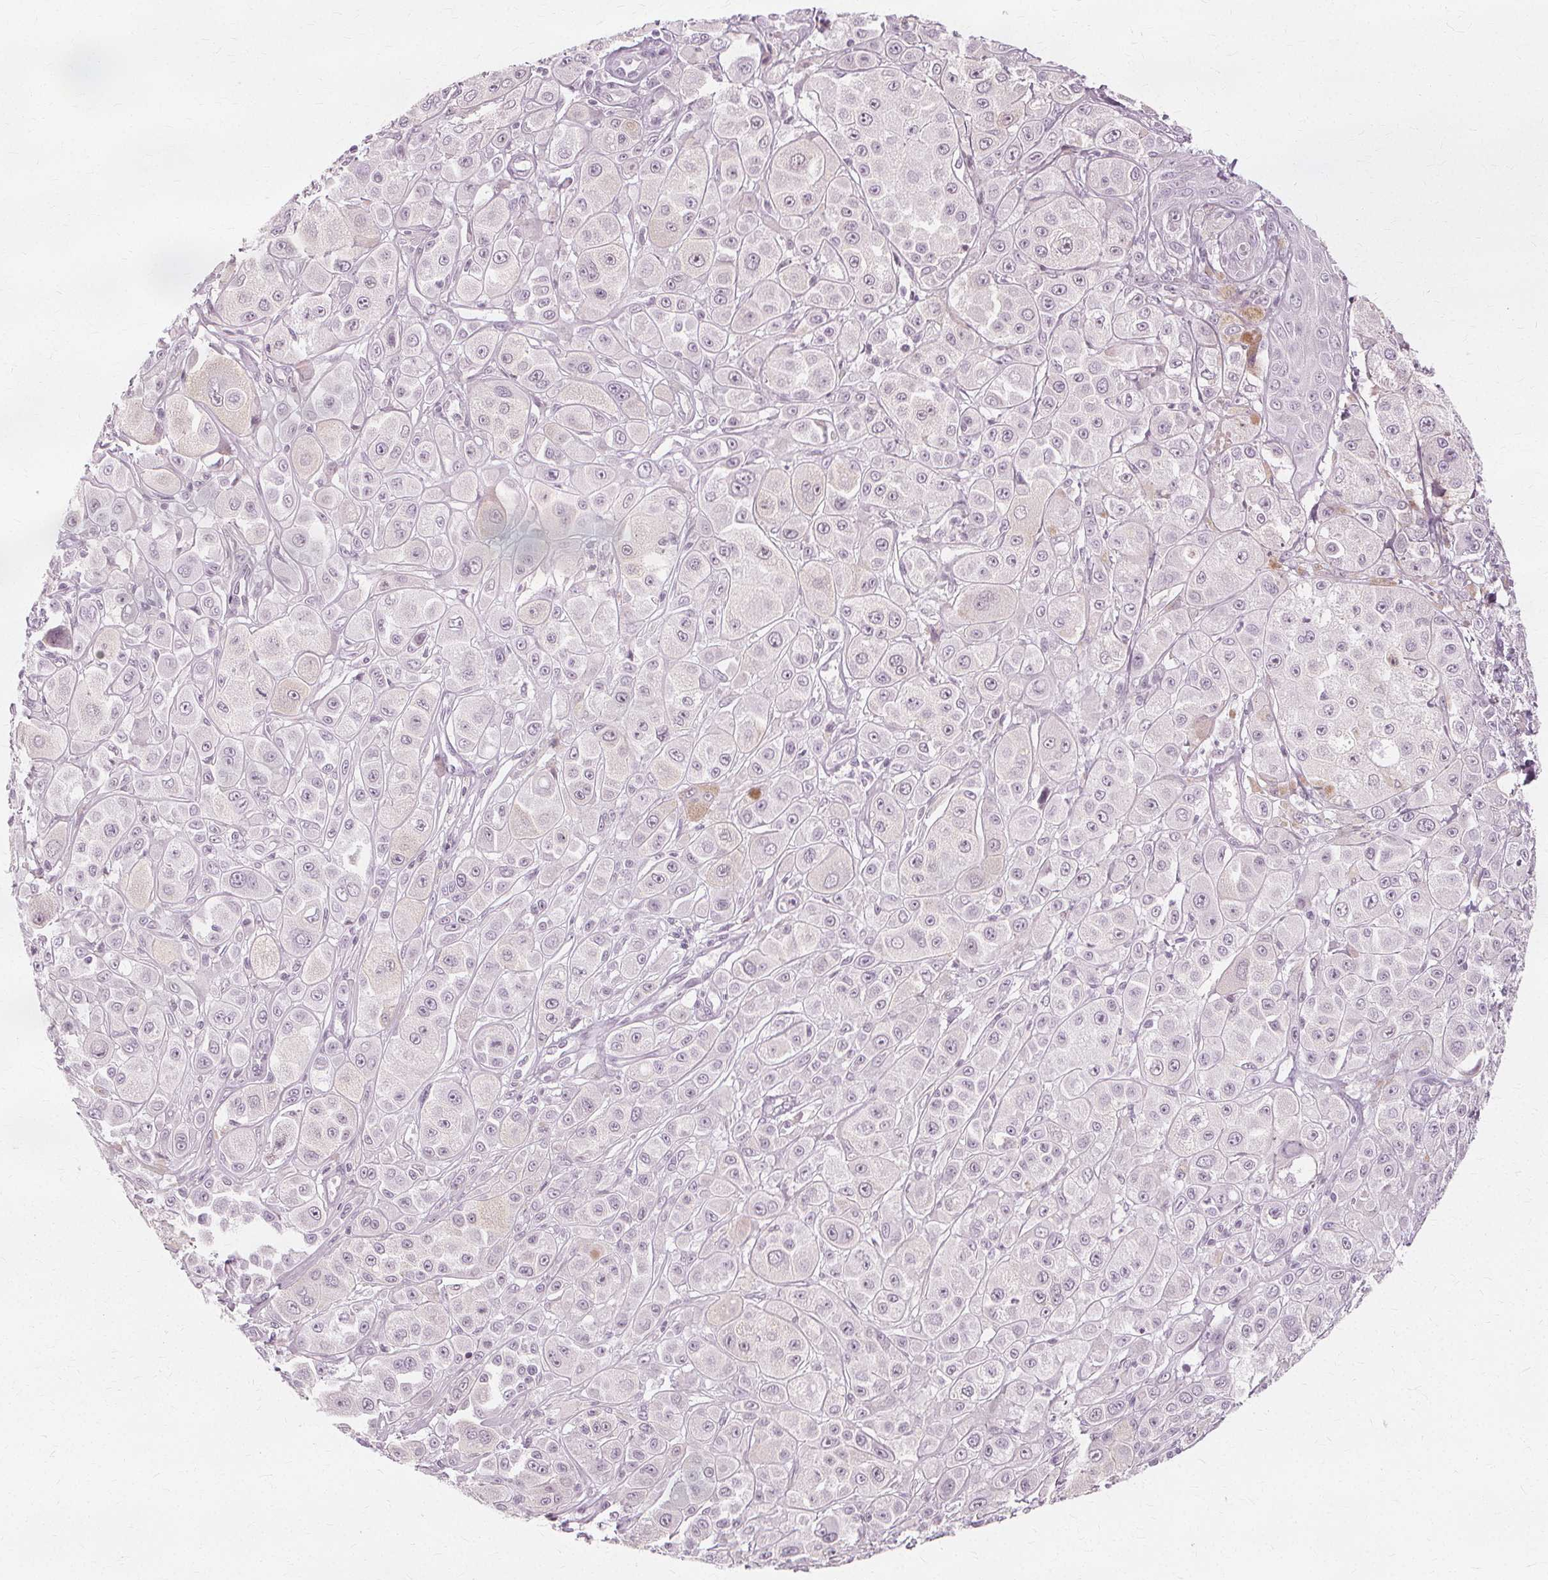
{"staining": {"intensity": "negative", "quantity": "none", "location": "none"}, "tissue": "melanoma", "cell_type": "Tumor cells", "image_type": "cancer", "snomed": [{"axis": "morphology", "description": "Malignant melanoma, NOS"}, {"axis": "topography", "description": "Skin"}], "caption": "Malignant melanoma was stained to show a protein in brown. There is no significant positivity in tumor cells.", "gene": "NXPE1", "patient": {"sex": "male", "age": 67}}